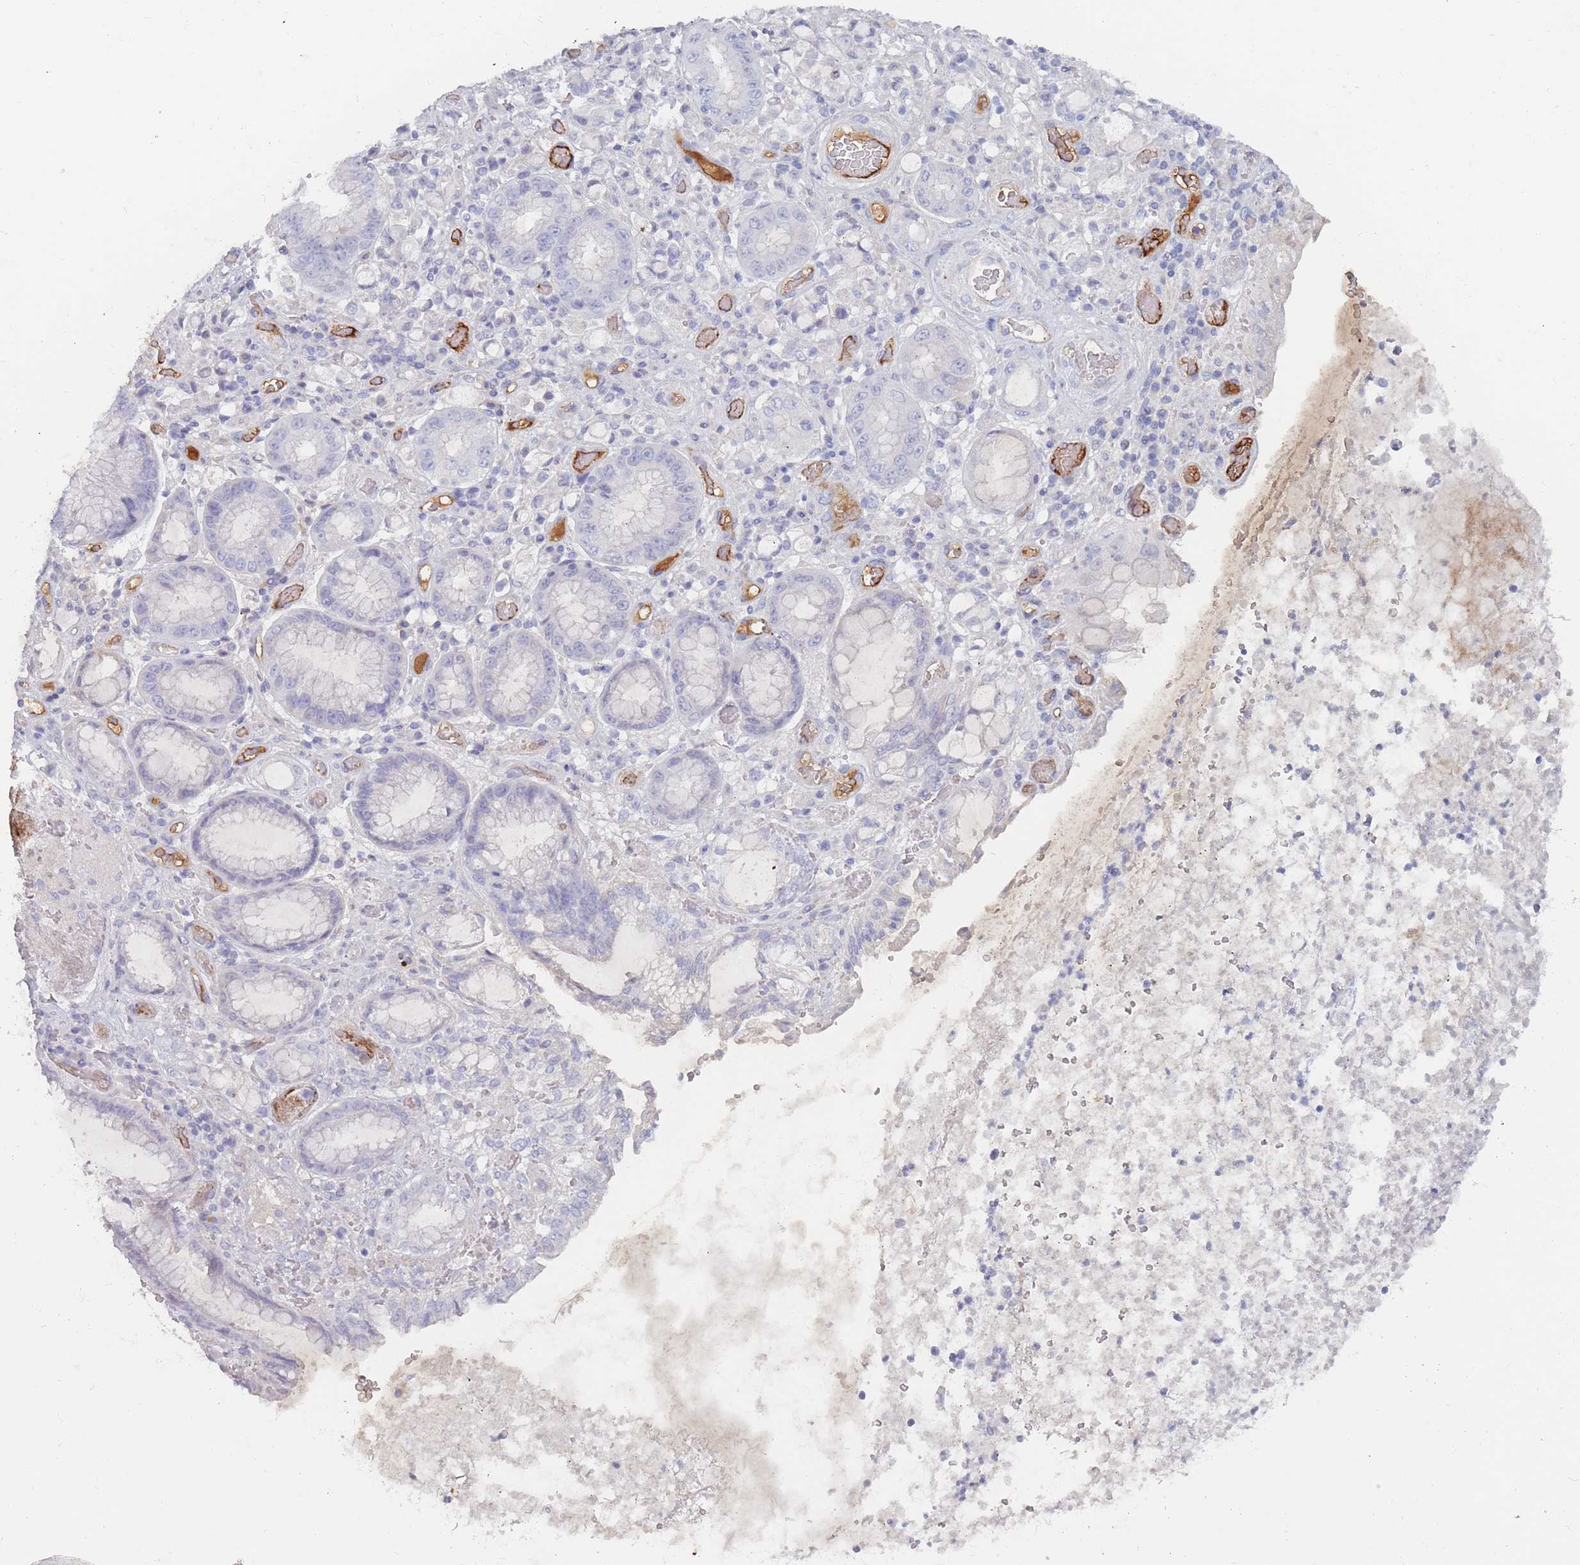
{"staining": {"intensity": "negative", "quantity": "none", "location": "none"}, "tissue": "stomach cancer", "cell_type": "Tumor cells", "image_type": "cancer", "snomed": [{"axis": "morphology", "description": "Normal tissue, NOS"}, {"axis": "morphology", "description": "Adenocarcinoma, NOS"}, {"axis": "topography", "description": "Stomach"}], "caption": "This is a micrograph of immunohistochemistry (IHC) staining of adenocarcinoma (stomach), which shows no staining in tumor cells.", "gene": "PRG4", "patient": {"sex": "female", "age": 79}}